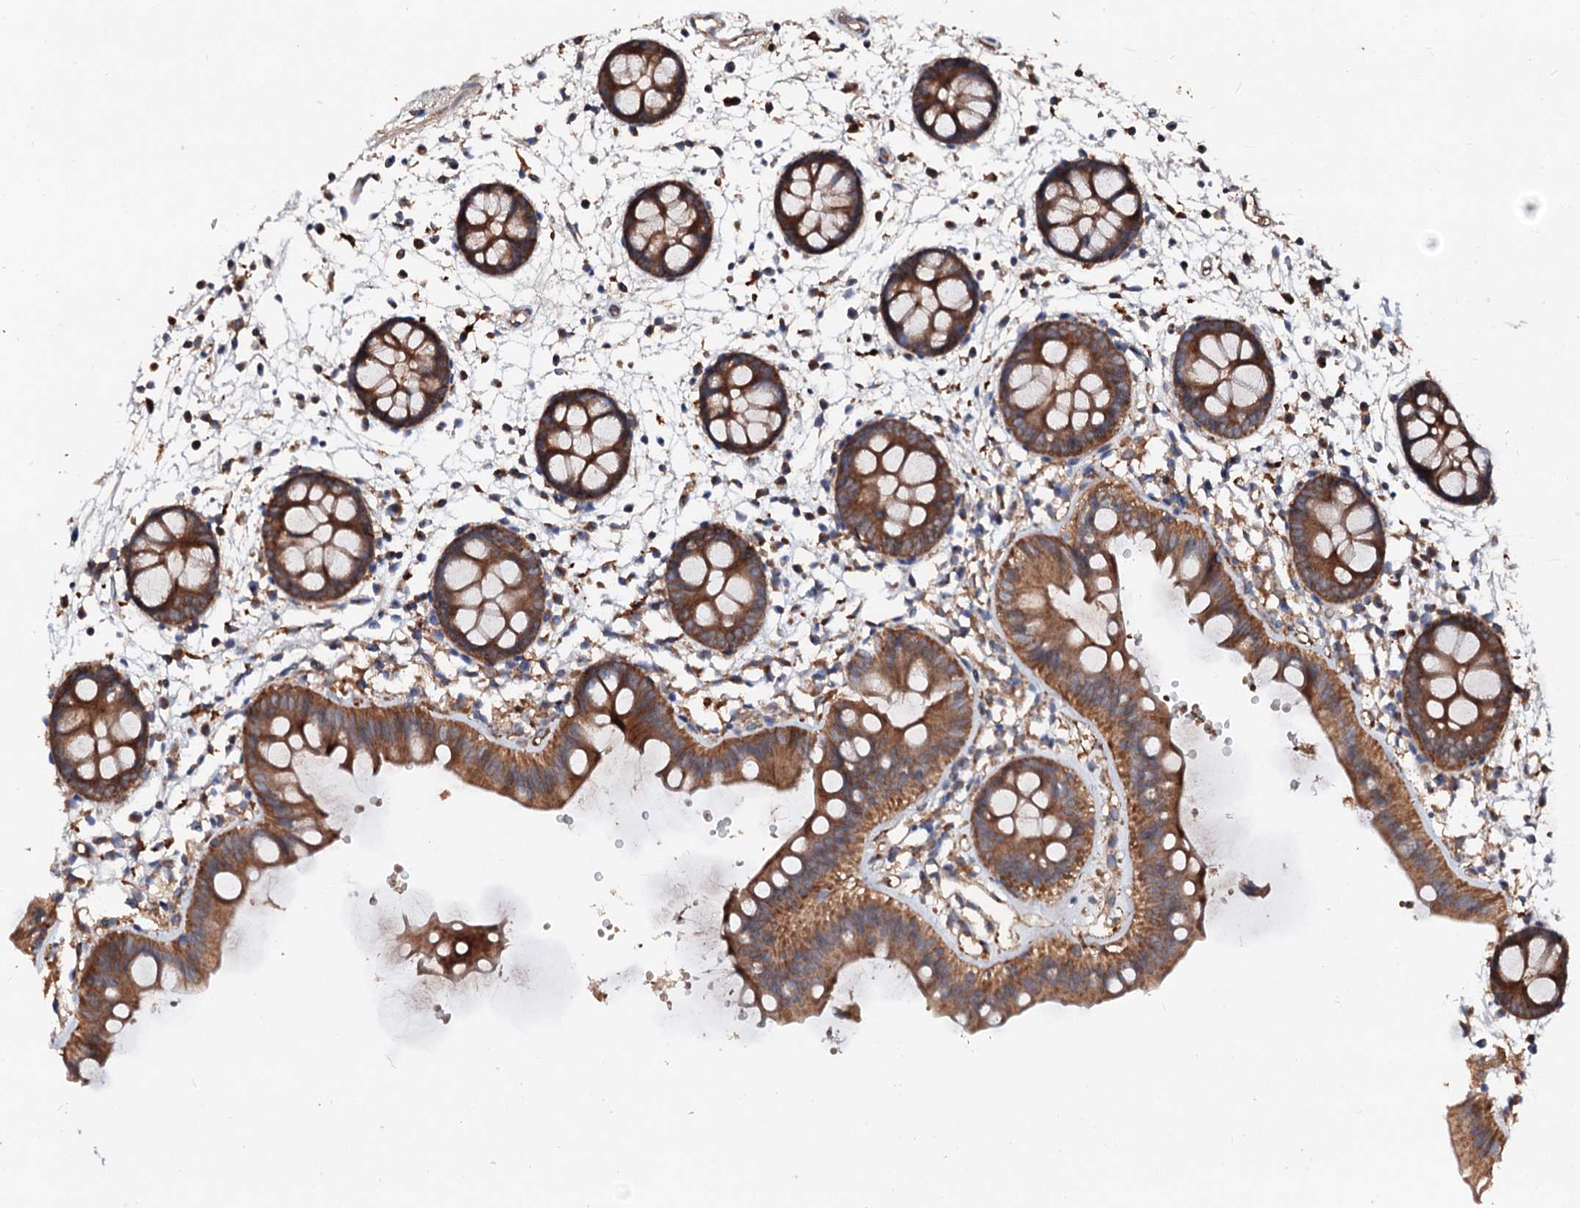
{"staining": {"intensity": "moderate", "quantity": ">75%", "location": "cytoplasmic/membranous"}, "tissue": "colon", "cell_type": "Glandular cells", "image_type": "normal", "snomed": [{"axis": "morphology", "description": "Normal tissue, NOS"}, {"axis": "topography", "description": "Colon"}], "caption": "IHC micrograph of normal colon stained for a protein (brown), which reveals medium levels of moderate cytoplasmic/membranous staining in approximately >75% of glandular cells.", "gene": "EXTL1", "patient": {"sex": "male", "age": 56}}